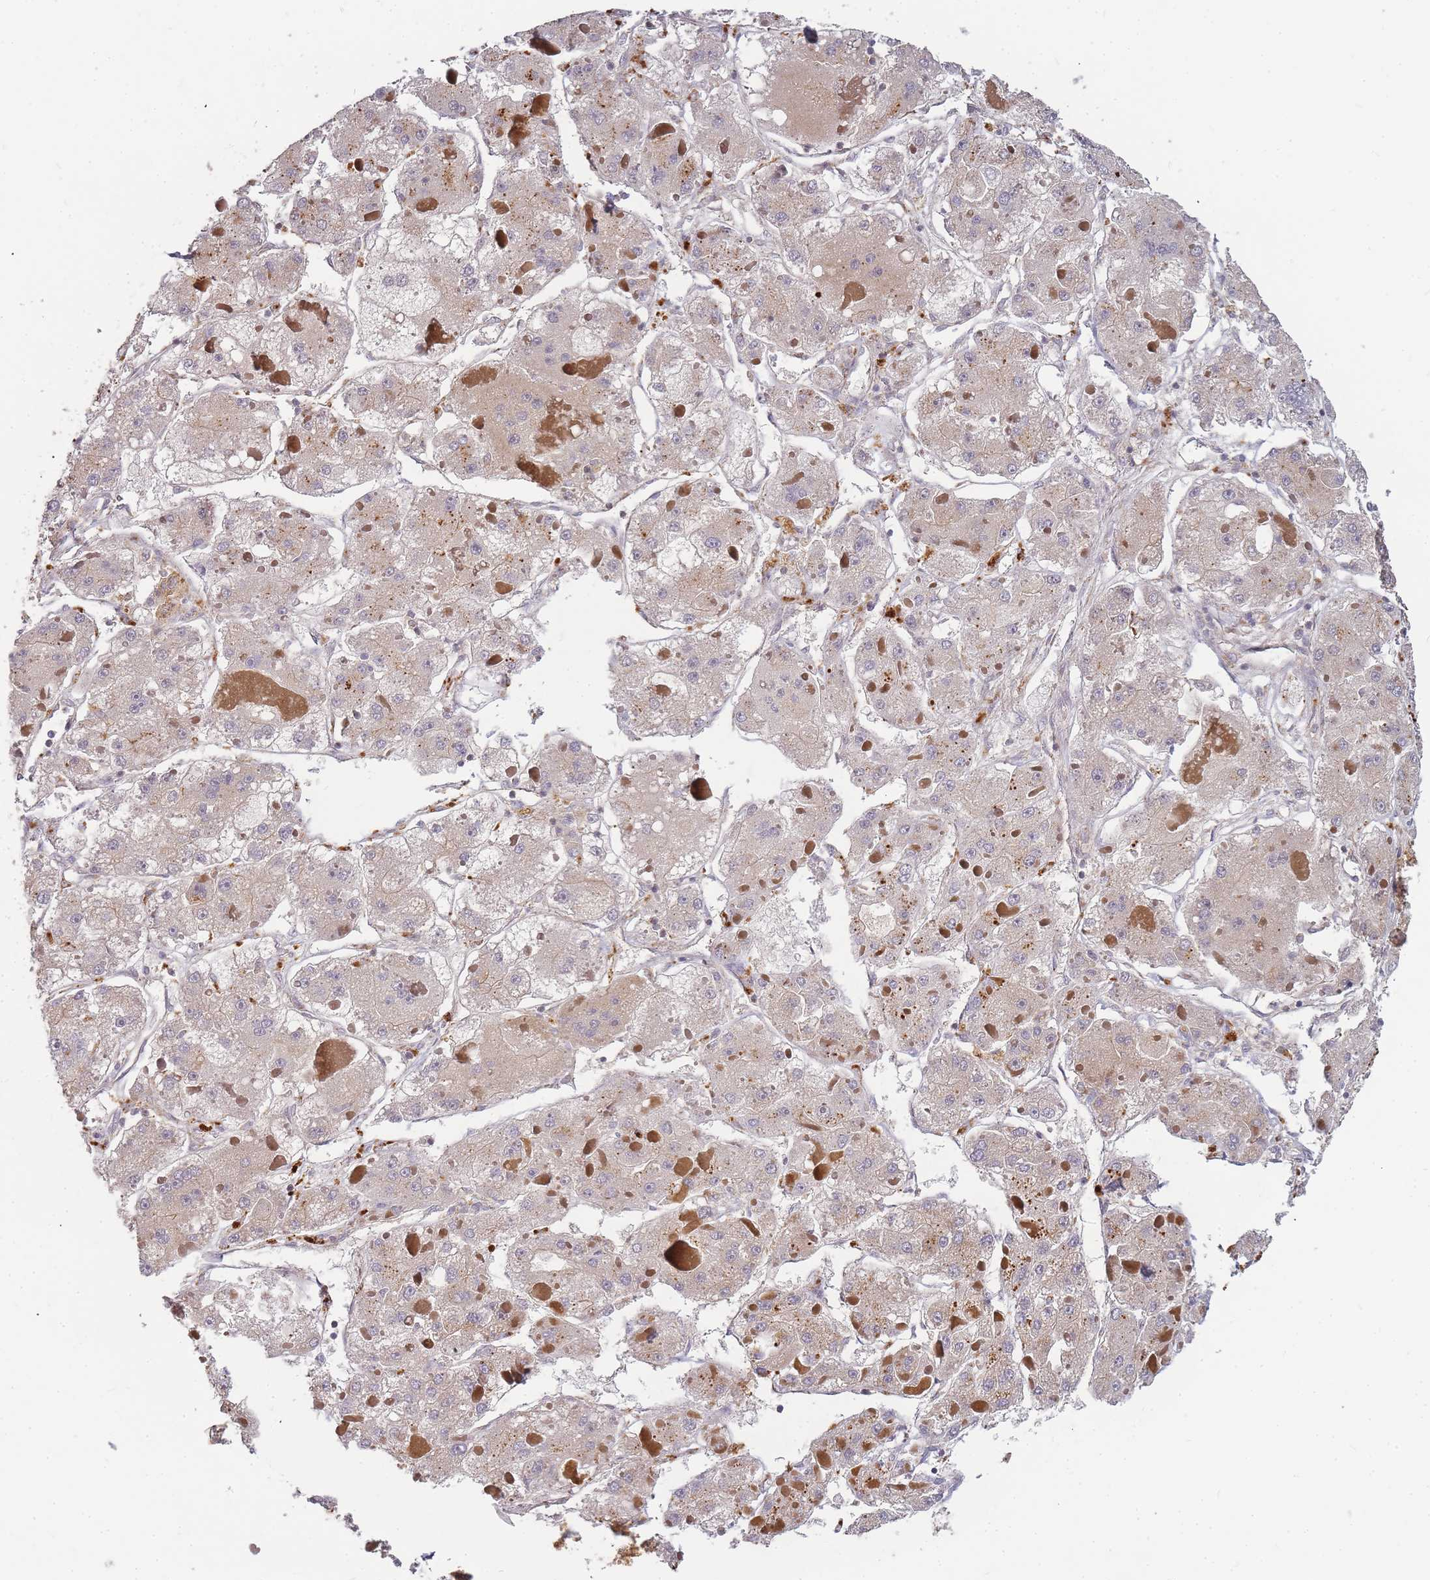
{"staining": {"intensity": "weak", "quantity": "25%-75%", "location": "cytoplasmic/membranous"}, "tissue": "liver cancer", "cell_type": "Tumor cells", "image_type": "cancer", "snomed": [{"axis": "morphology", "description": "Carcinoma, Hepatocellular, NOS"}, {"axis": "topography", "description": "Liver"}], "caption": "A histopathology image of liver cancer stained for a protein demonstrates weak cytoplasmic/membranous brown staining in tumor cells. The staining was performed using DAB (3,3'-diaminobenzidine) to visualize the protein expression in brown, while the nuclei were stained in blue with hematoxylin (Magnification: 20x).", "gene": "ATG5", "patient": {"sex": "female", "age": 73}}